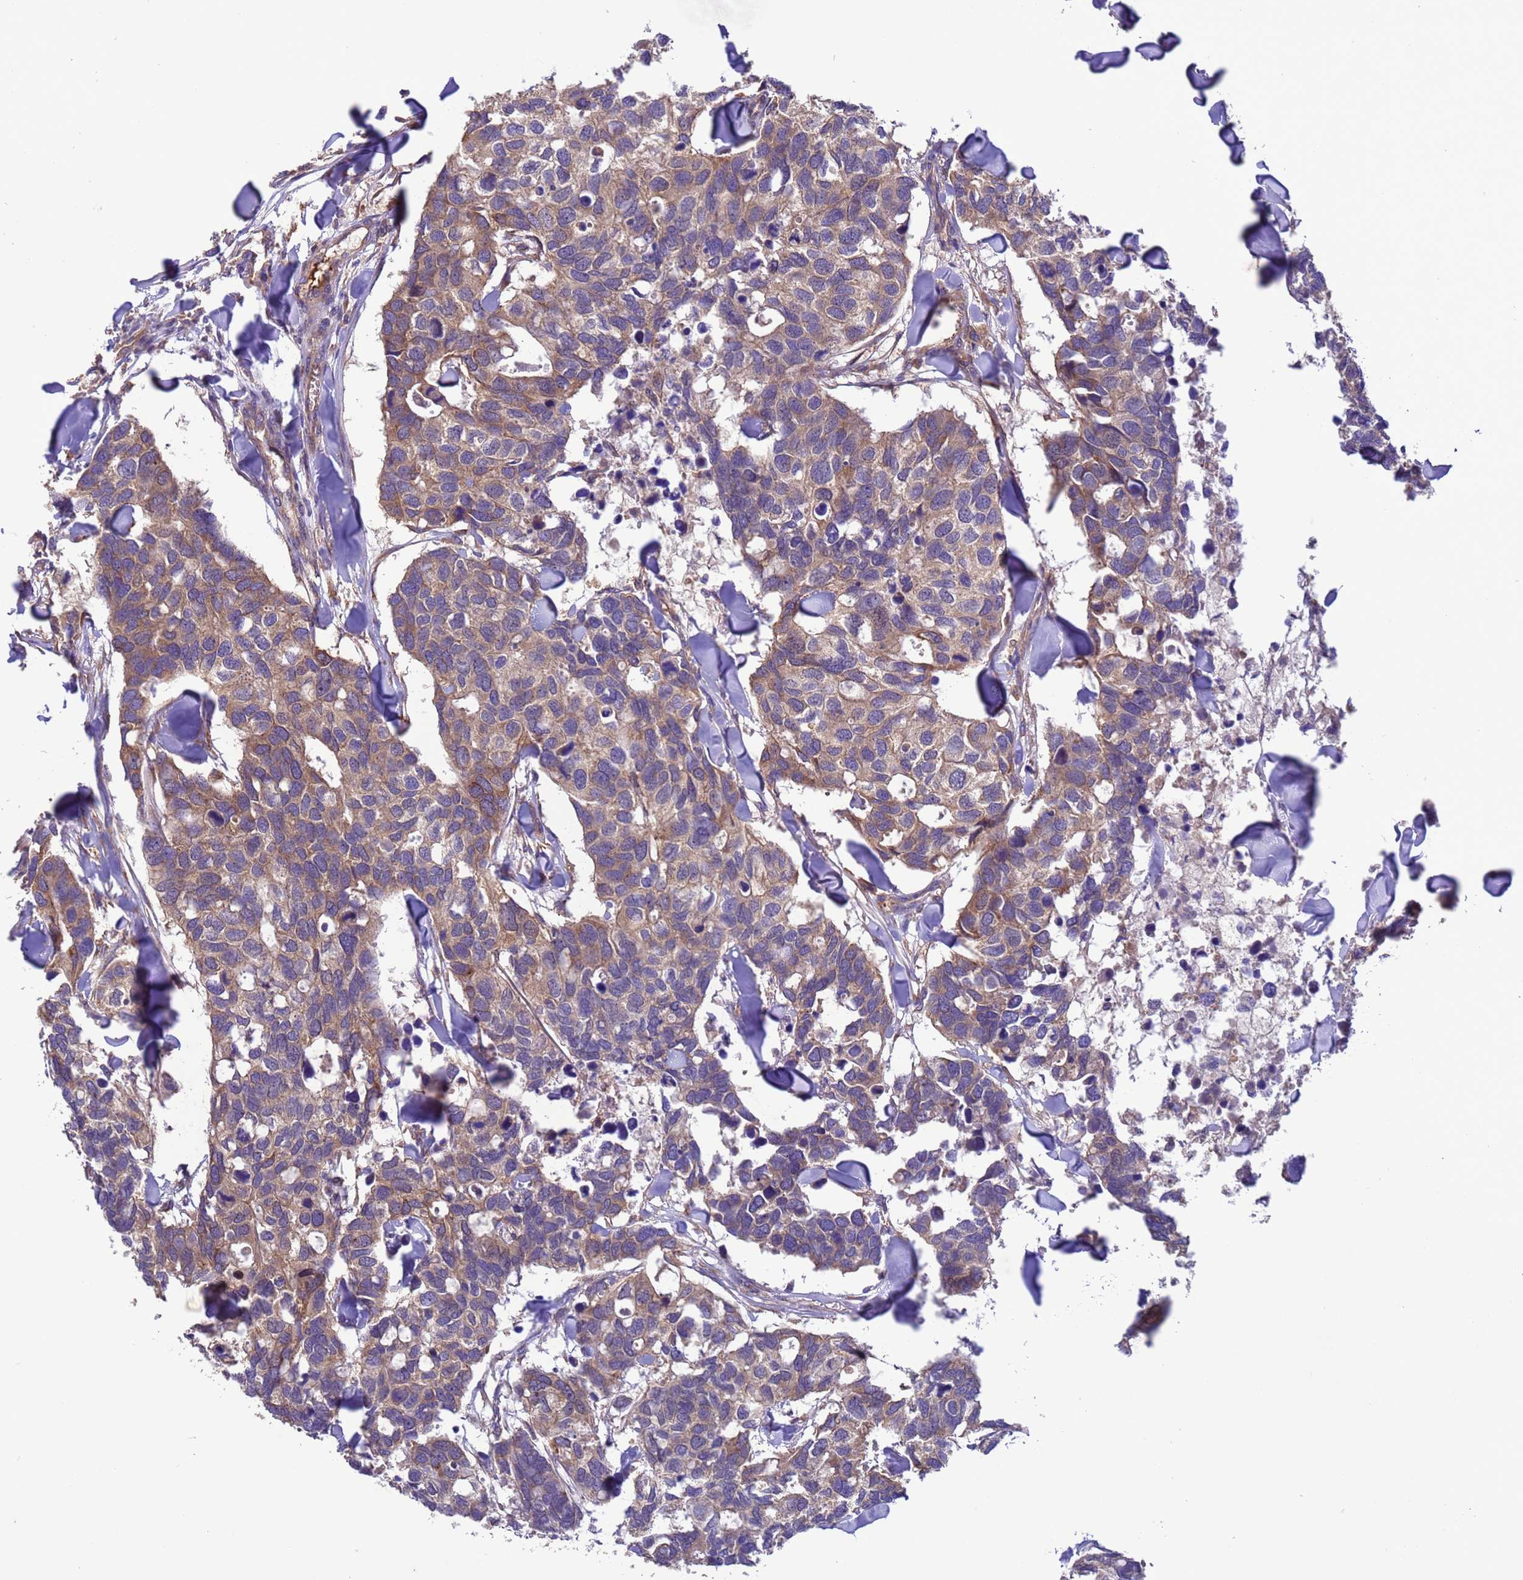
{"staining": {"intensity": "moderate", "quantity": ">75%", "location": "cytoplasmic/membranous"}, "tissue": "breast cancer", "cell_type": "Tumor cells", "image_type": "cancer", "snomed": [{"axis": "morphology", "description": "Duct carcinoma"}, {"axis": "topography", "description": "Breast"}], "caption": "There is medium levels of moderate cytoplasmic/membranous expression in tumor cells of breast cancer (intraductal carcinoma), as demonstrated by immunohistochemical staining (brown color).", "gene": "ARHGAP12", "patient": {"sex": "female", "age": 83}}